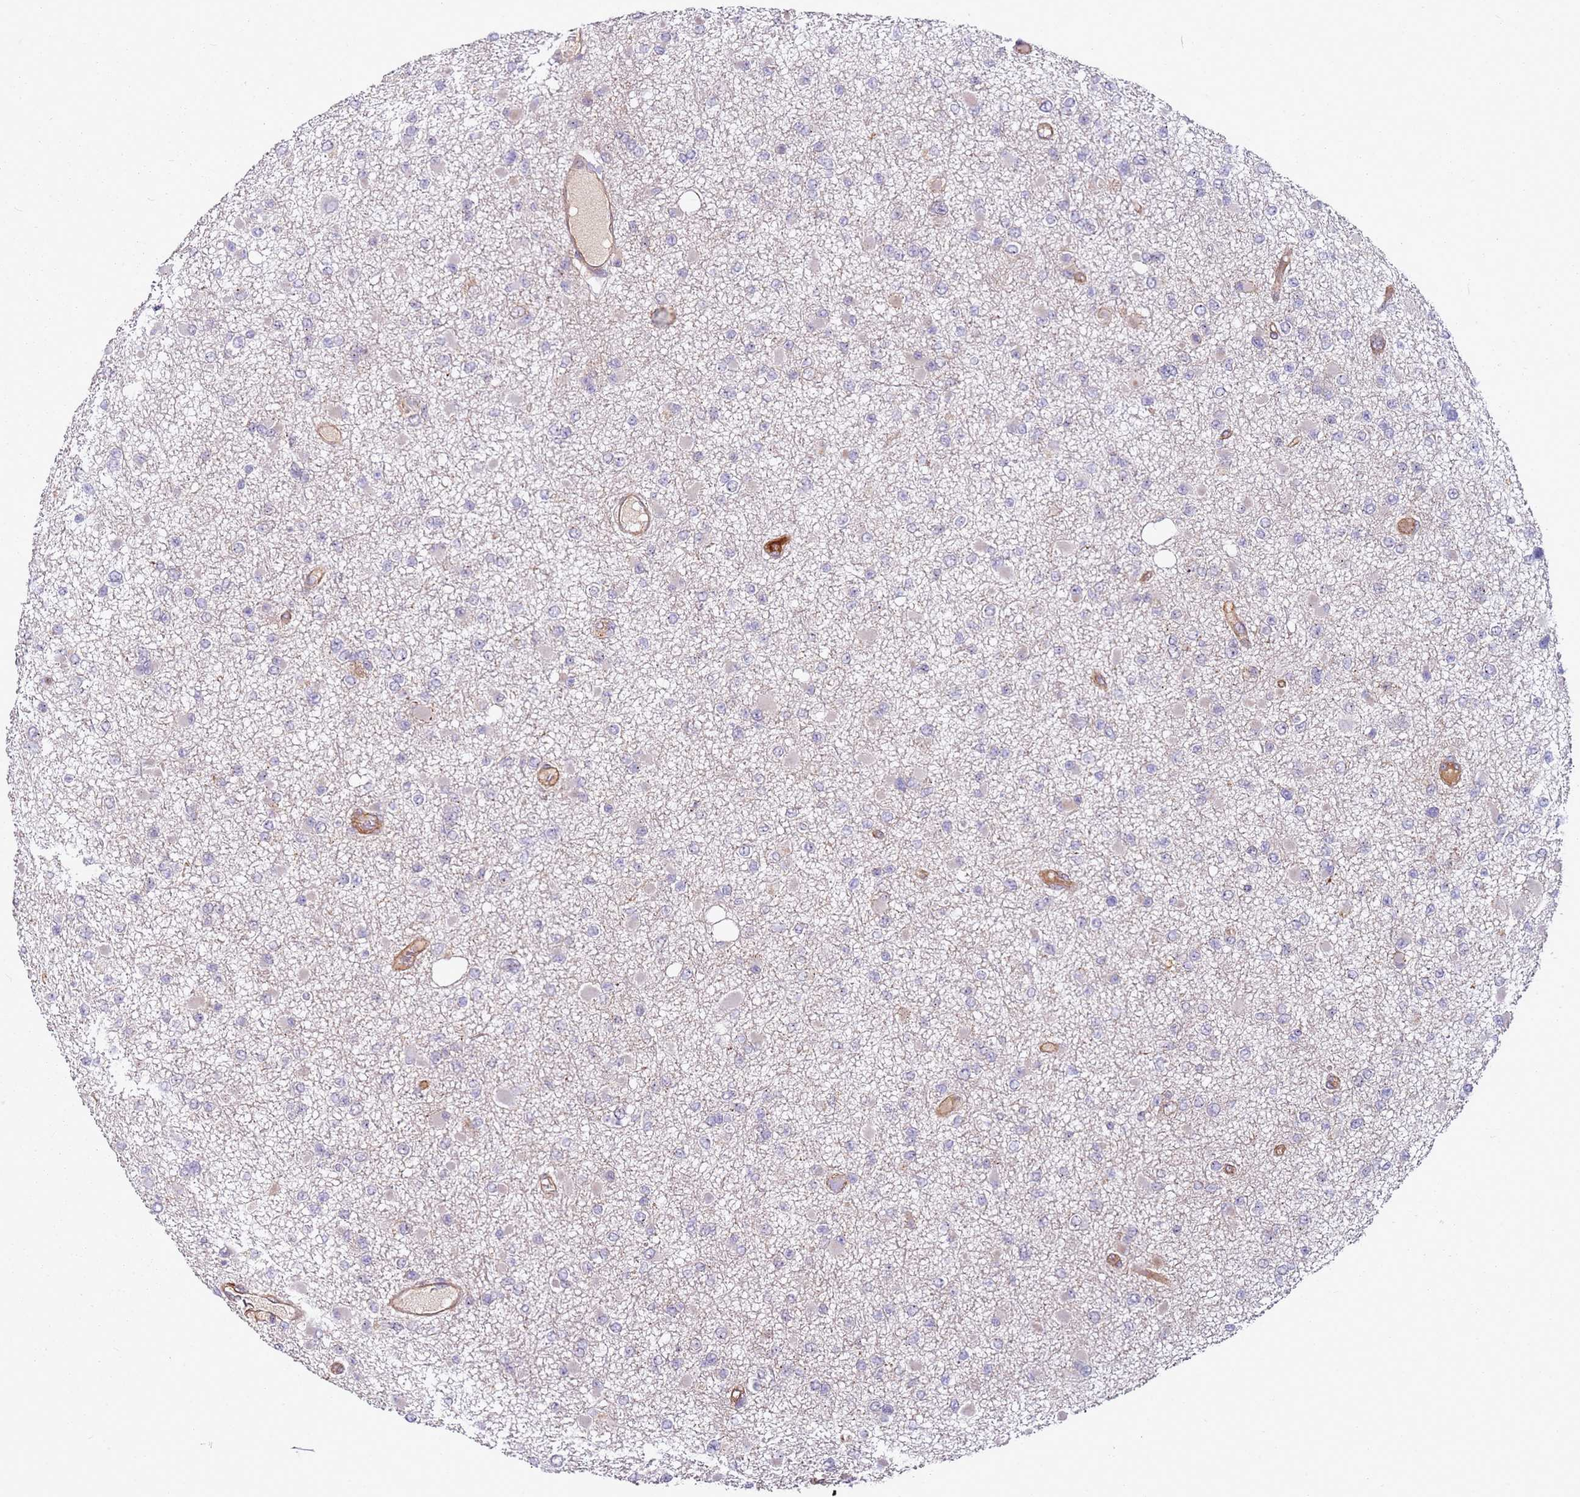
{"staining": {"intensity": "negative", "quantity": "none", "location": "none"}, "tissue": "glioma", "cell_type": "Tumor cells", "image_type": "cancer", "snomed": [{"axis": "morphology", "description": "Glioma, malignant, Low grade"}, {"axis": "topography", "description": "Brain"}], "caption": "The immunohistochemistry micrograph has no significant staining in tumor cells of malignant low-grade glioma tissue.", "gene": "C2CD4B", "patient": {"sex": "female", "age": 22}}